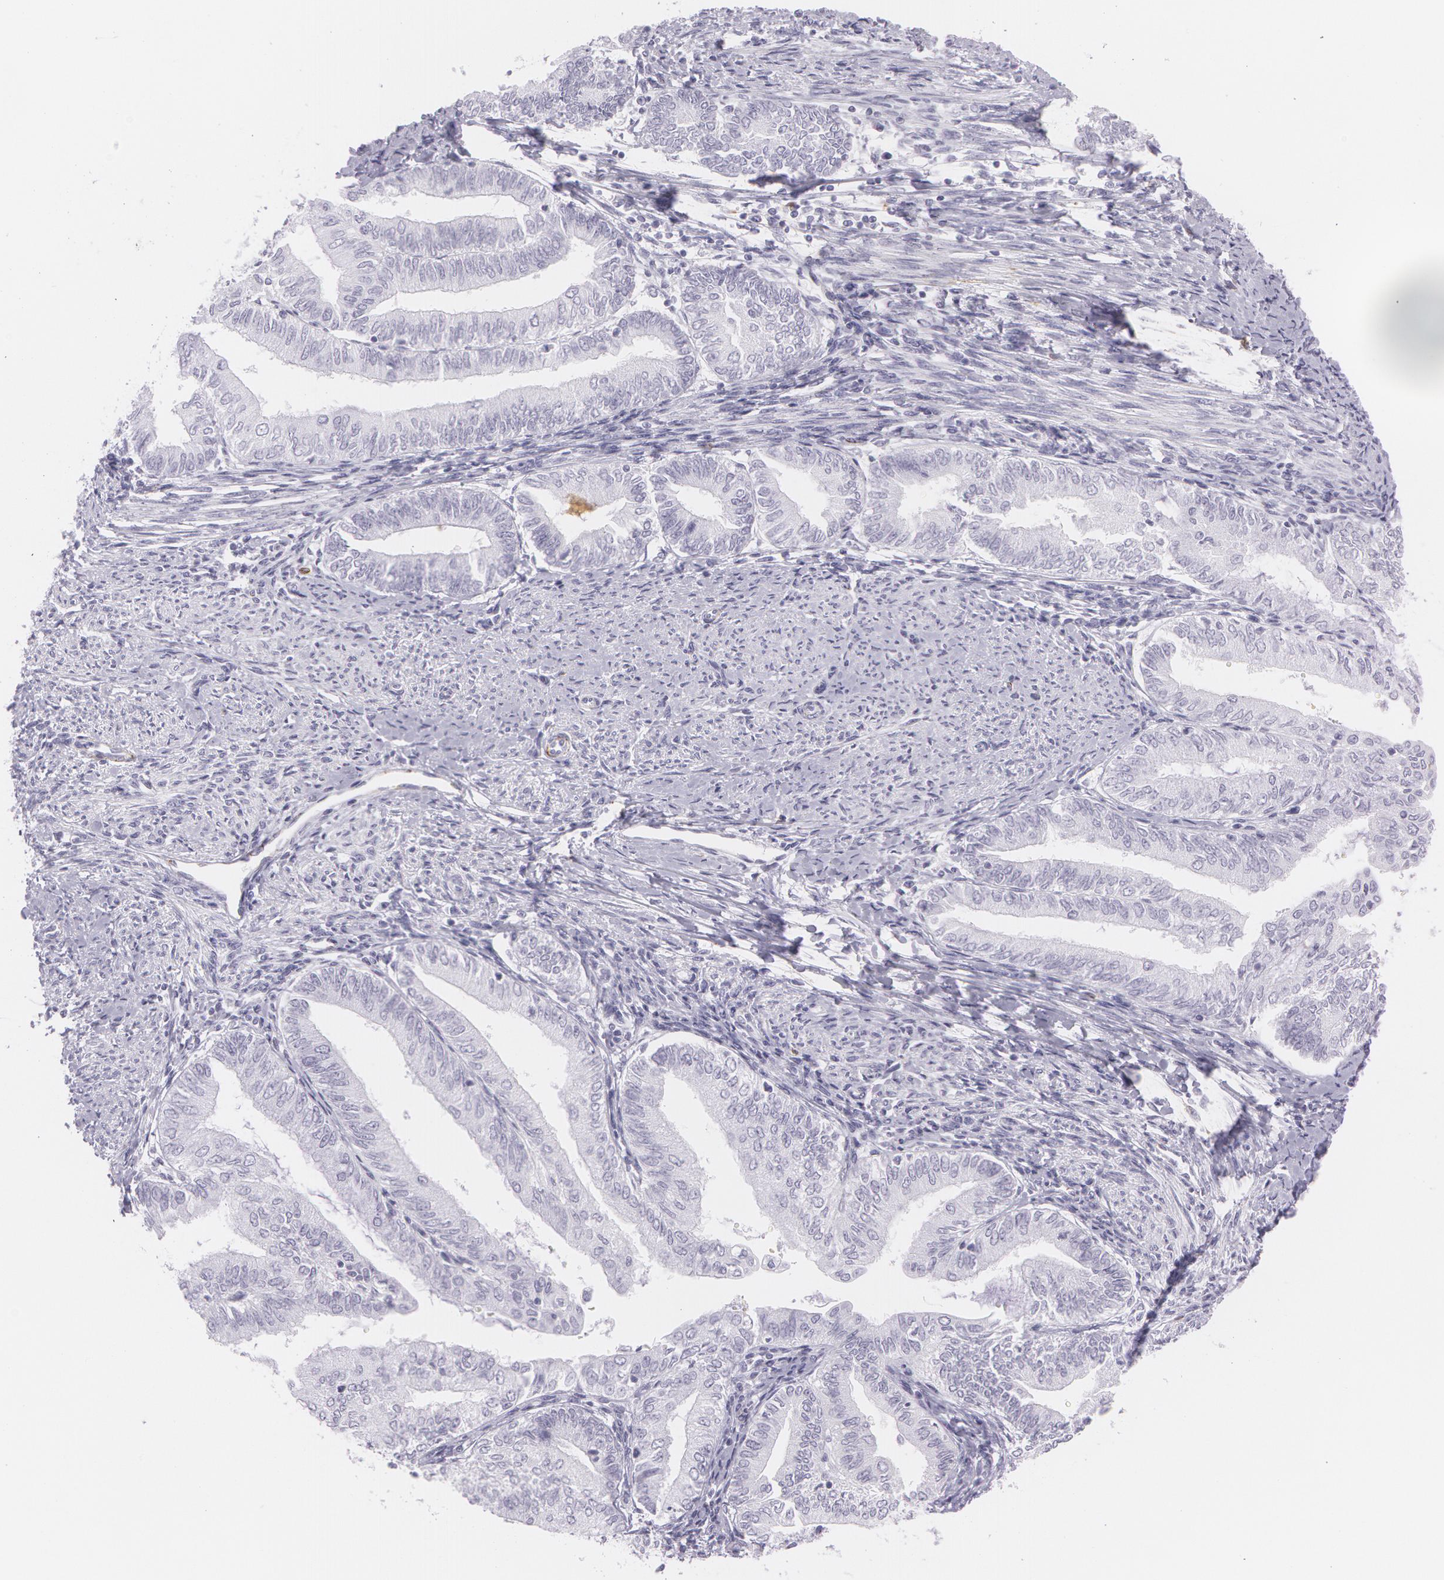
{"staining": {"intensity": "negative", "quantity": "none", "location": "none"}, "tissue": "endometrial cancer", "cell_type": "Tumor cells", "image_type": "cancer", "snomed": [{"axis": "morphology", "description": "Adenocarcinoma, NOS"}, {"axis": "topography", "description": "Endometrium"}], "caption": "Tumor cells show no significant expression in endometrial cancer.", "gene": "SNCG", "patient": {"sex": "female", "age": 66}}